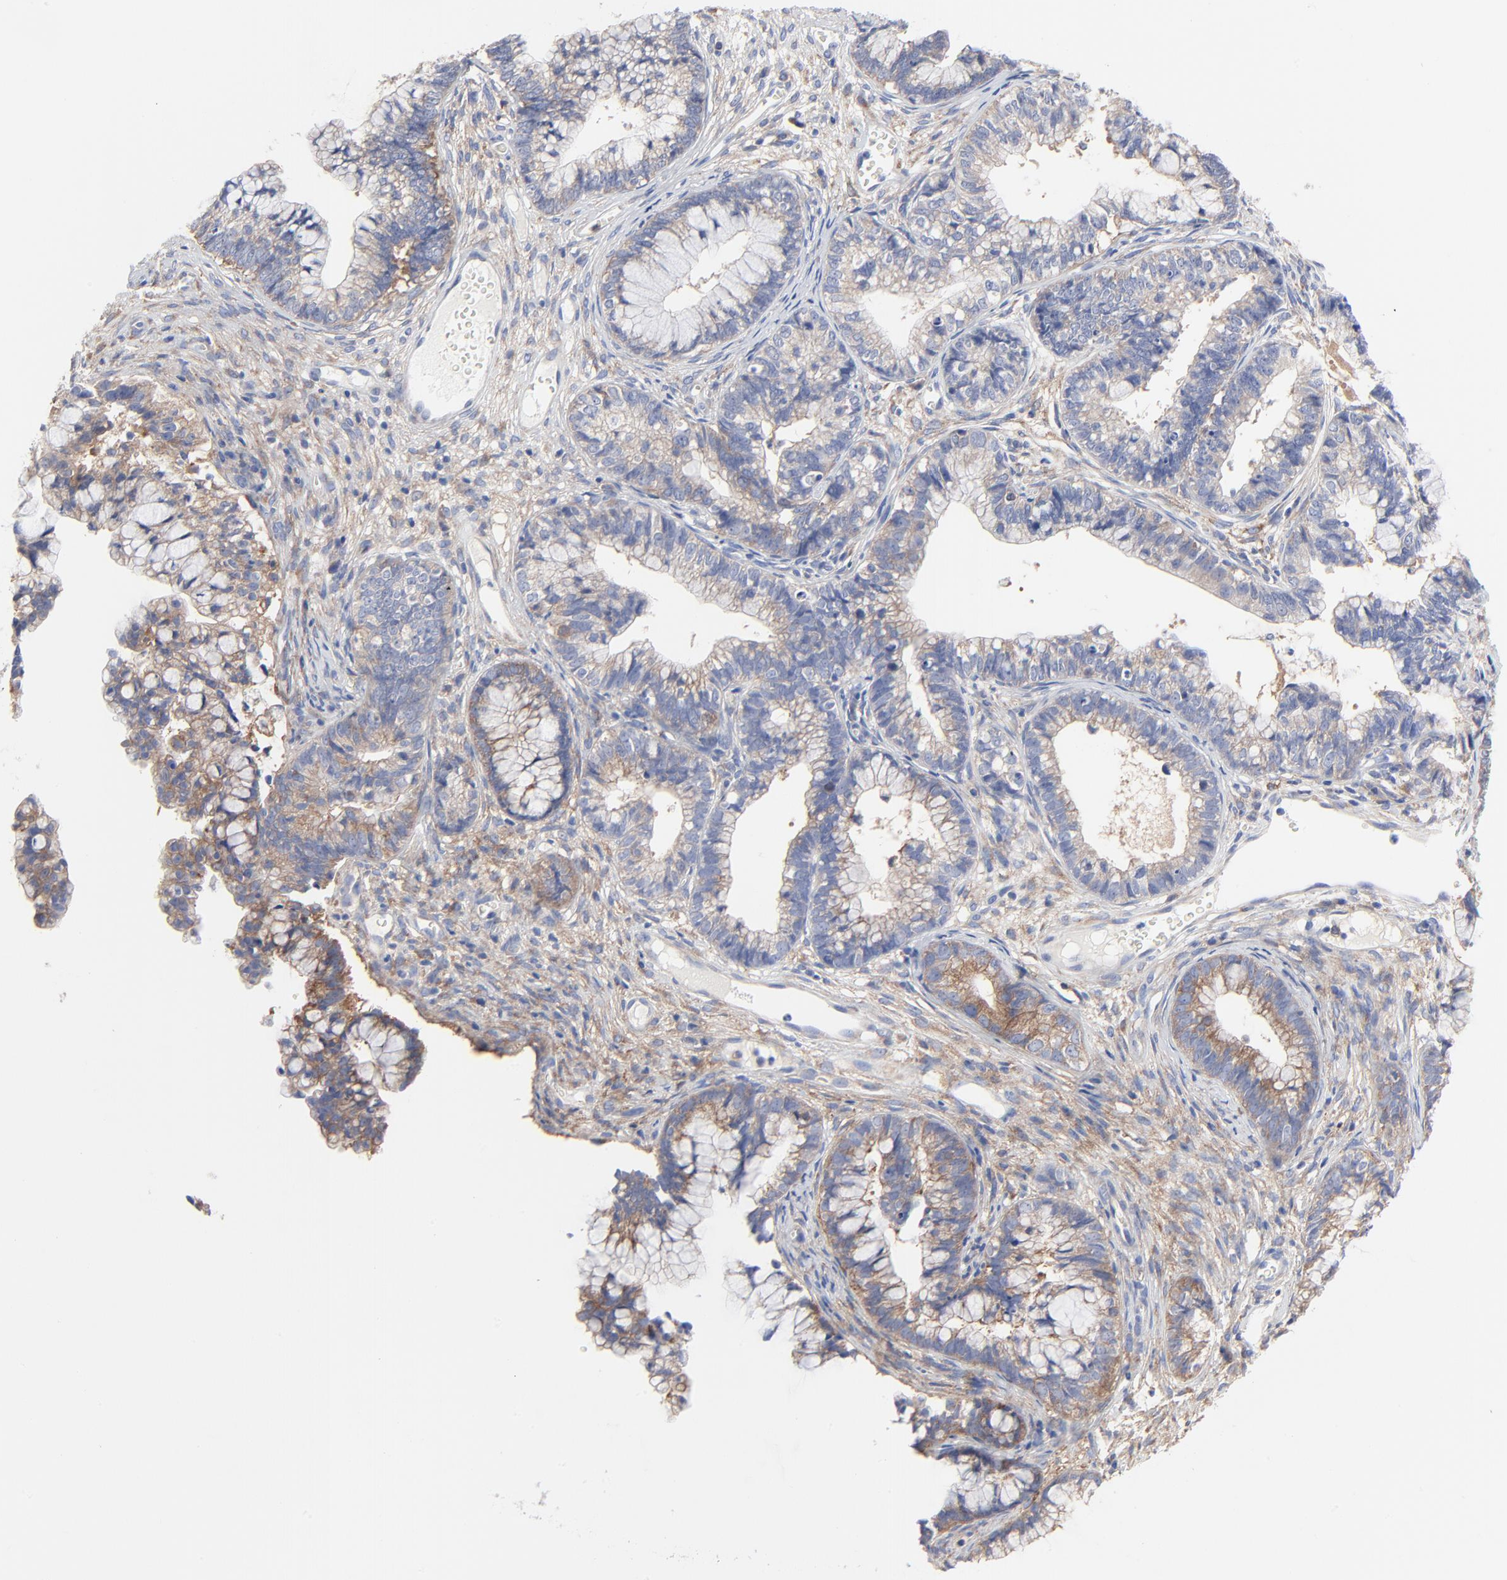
{"staining": {"intensity": "moderate", "quantity": "25%-75%", "location": "cytoplasmic/membranous"}, "tissue": "cervical cancer", "cell_type": "Tumor cells", "image_type": "cancer", "snomed": [{"axis": "morphology", "description": "Adenocarcinoma, NOS"}, {"axis": "topography", "description": "Cervix"}], "caption": "There is medium levels of moderate cytoplasmic/membranous expression in tumor cells of cervical cancer (adenocarcinoma), as demonstrated by immunohistochemical staining (brown color).", "gene": "STAT2", "patient": {"sex": "female", "age": 44}}